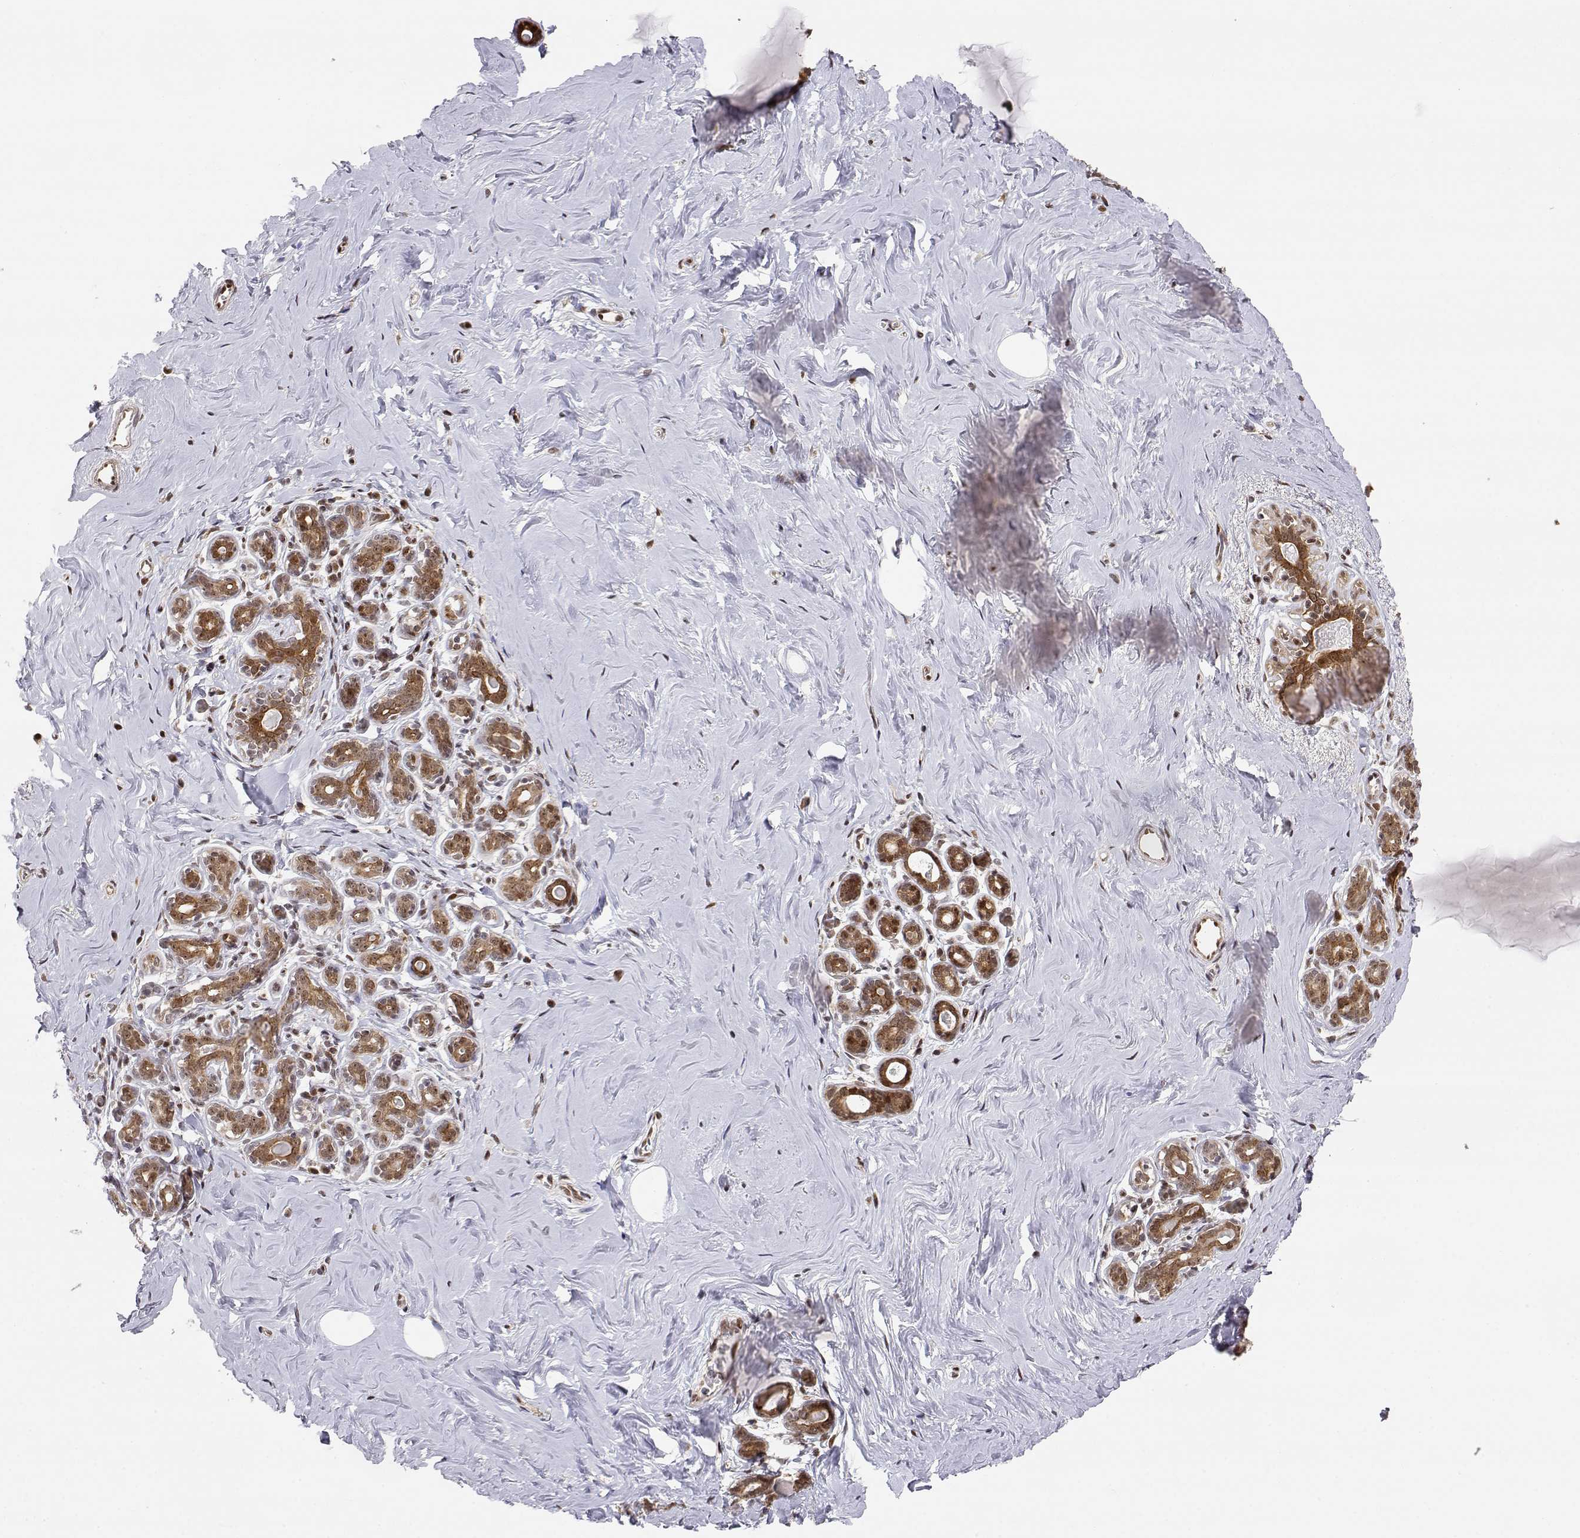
{"staining": {"intensity": "strong", "quantity": ">75%", "location": "nuclear"}, "tissue": "breast", "cell_type": "Adipocytes", "image_type": "normal", "snomed": [{"axis": "morphology", "description": "Normal tissue, NOS"}, {"axis": "topography", "description": "Skin"}, {"axis": "topography", "description": "Breast"}], "caption": "High-power microscopy captured an IHC image of benign breast, revealing strong nuclear staining in approximately >75% of adipocytes. (brown staining indicates protein expression, while blue staining denotes nuclei).", "gene": "BRCA1", "patient": {"sex": "female", "age": 43}}